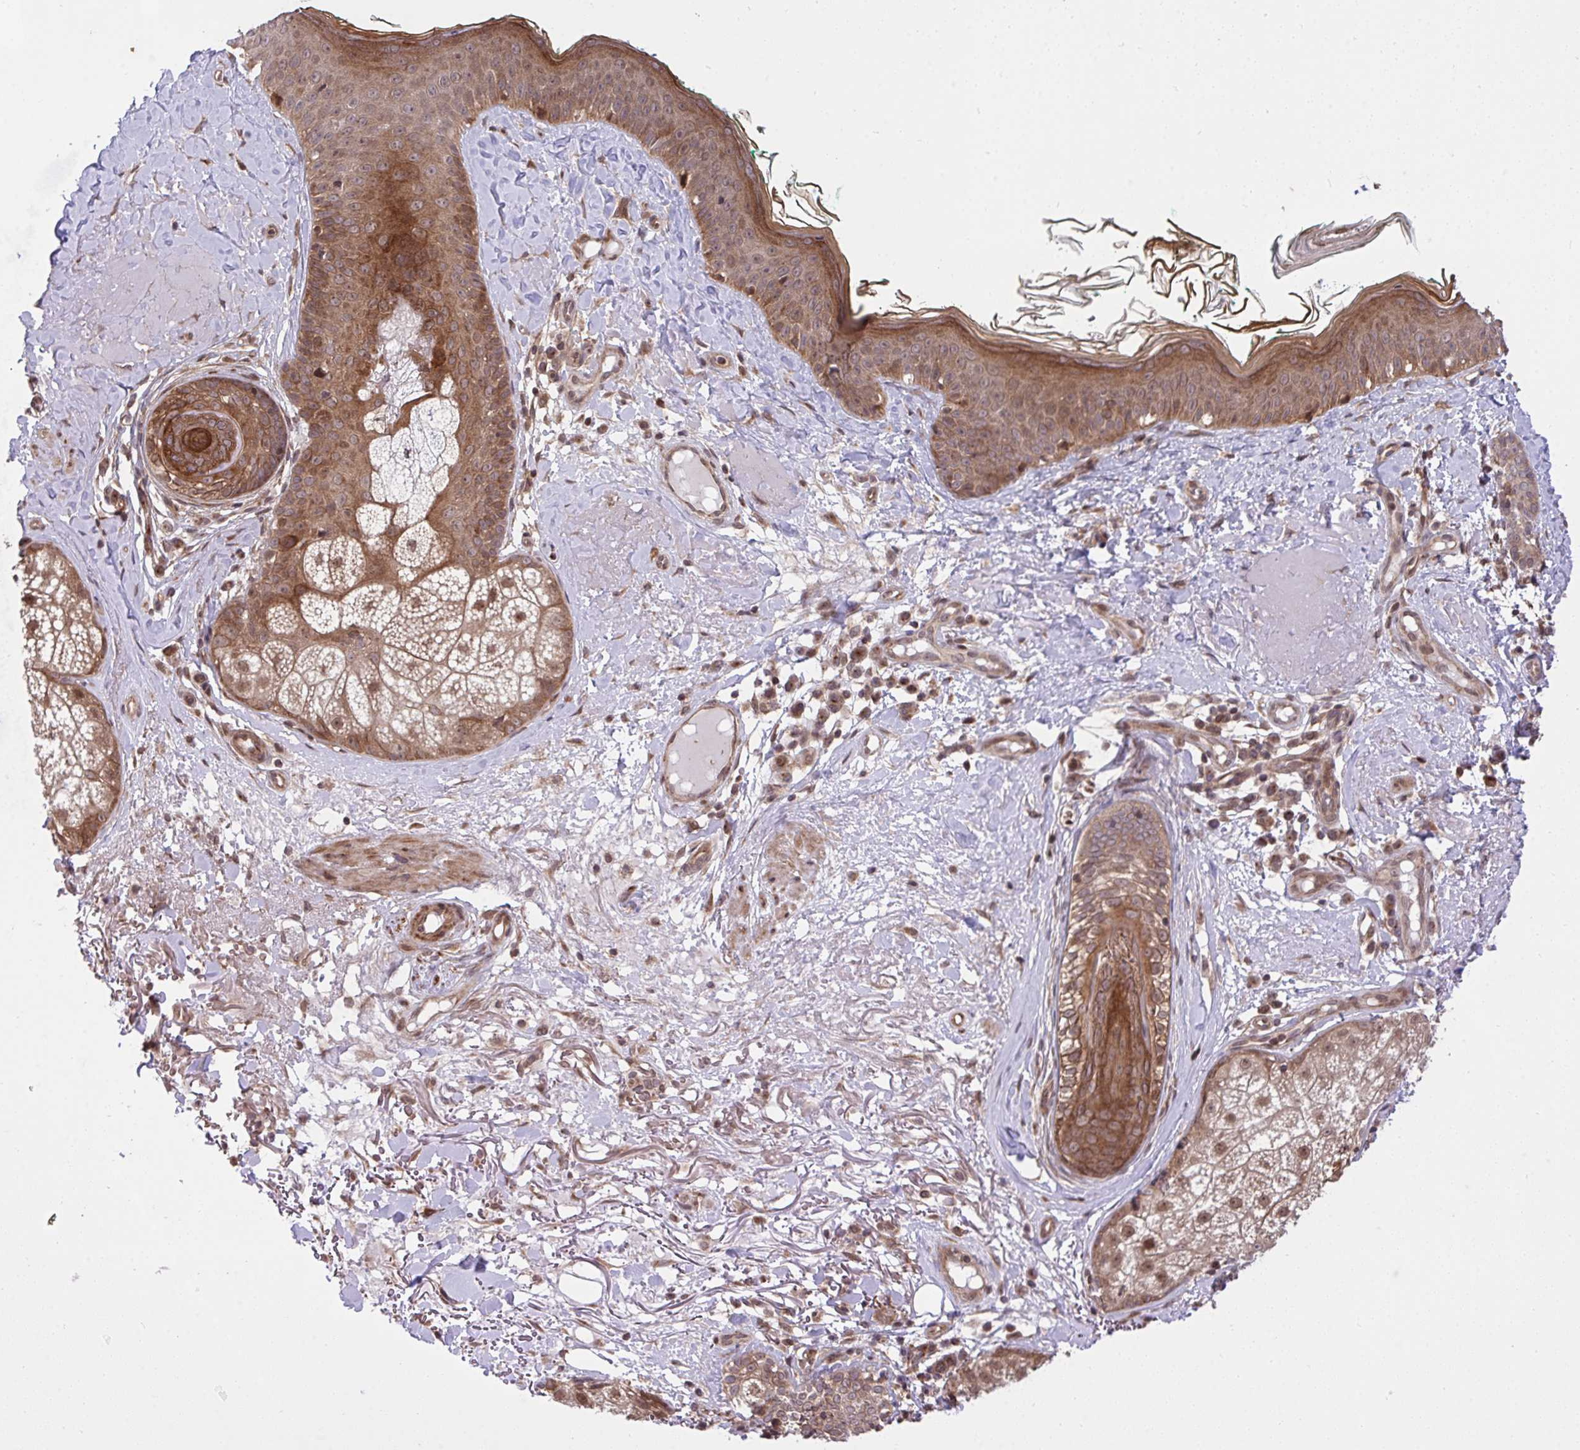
{"staining": {"intensity": "moderate", "quantity": "<25%", "location": "cytoplasmic/membranous,nuclear"}, "tissue": "skin", "cell_type": "Fibroblasts", "image_type": "normal", "snomed": [{"axis": "morphology", "description": "Normal tissue, NOS"}, {"axis": "topography", "description": "Skin"}], "caption": "Skin stained for a protein (brown) shows moderate cytoplasmic/membranous,nuclear positive positivity in approximately <25% of fibroblasts.", "gene": "ERI1", "patient": {"sex": "male", "age": 73}}